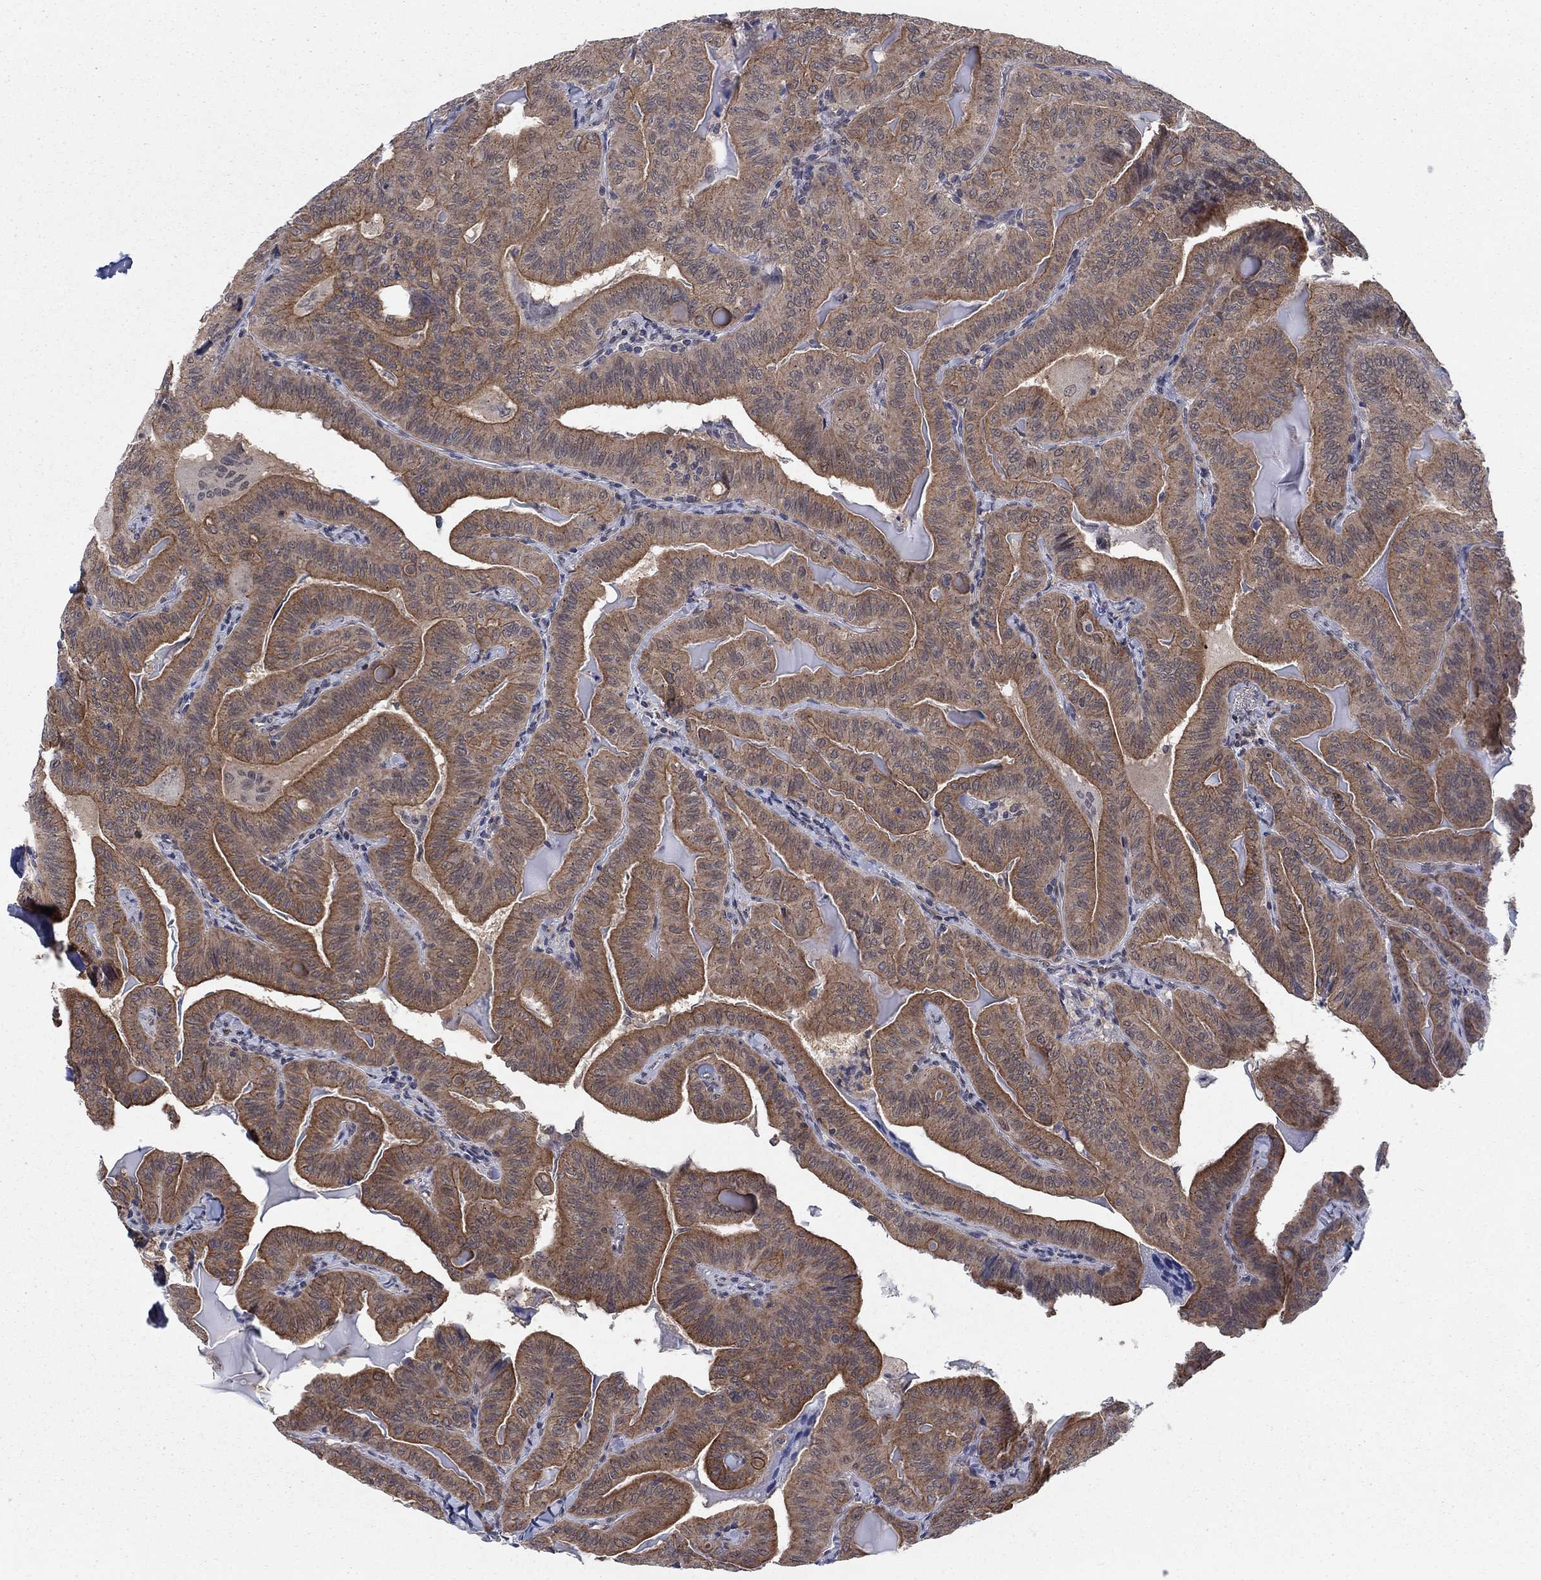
{"staining": {"intensity": "moderate", "quantity": ">75%", "location": "cytoplasmic/membranous"}, "tissue": "thyroid cancer", "cell_type": "Tumor cells", "image_type": "cancer", "snomed": [{"axis": "morphology", "description": "Papillary adenocarcinoma, NOS"}, {"axis": "topography", "description": "Thyroid gland"}], "caption": "A histopathology image of human papillary adenocarcinoma (thyroid) stained for a protein reveals moderate cytoplasmic/membranous brown staining in tumor cells.", "gene": "SH3RF1", "patient": {"sex": "female", "age": 68}}